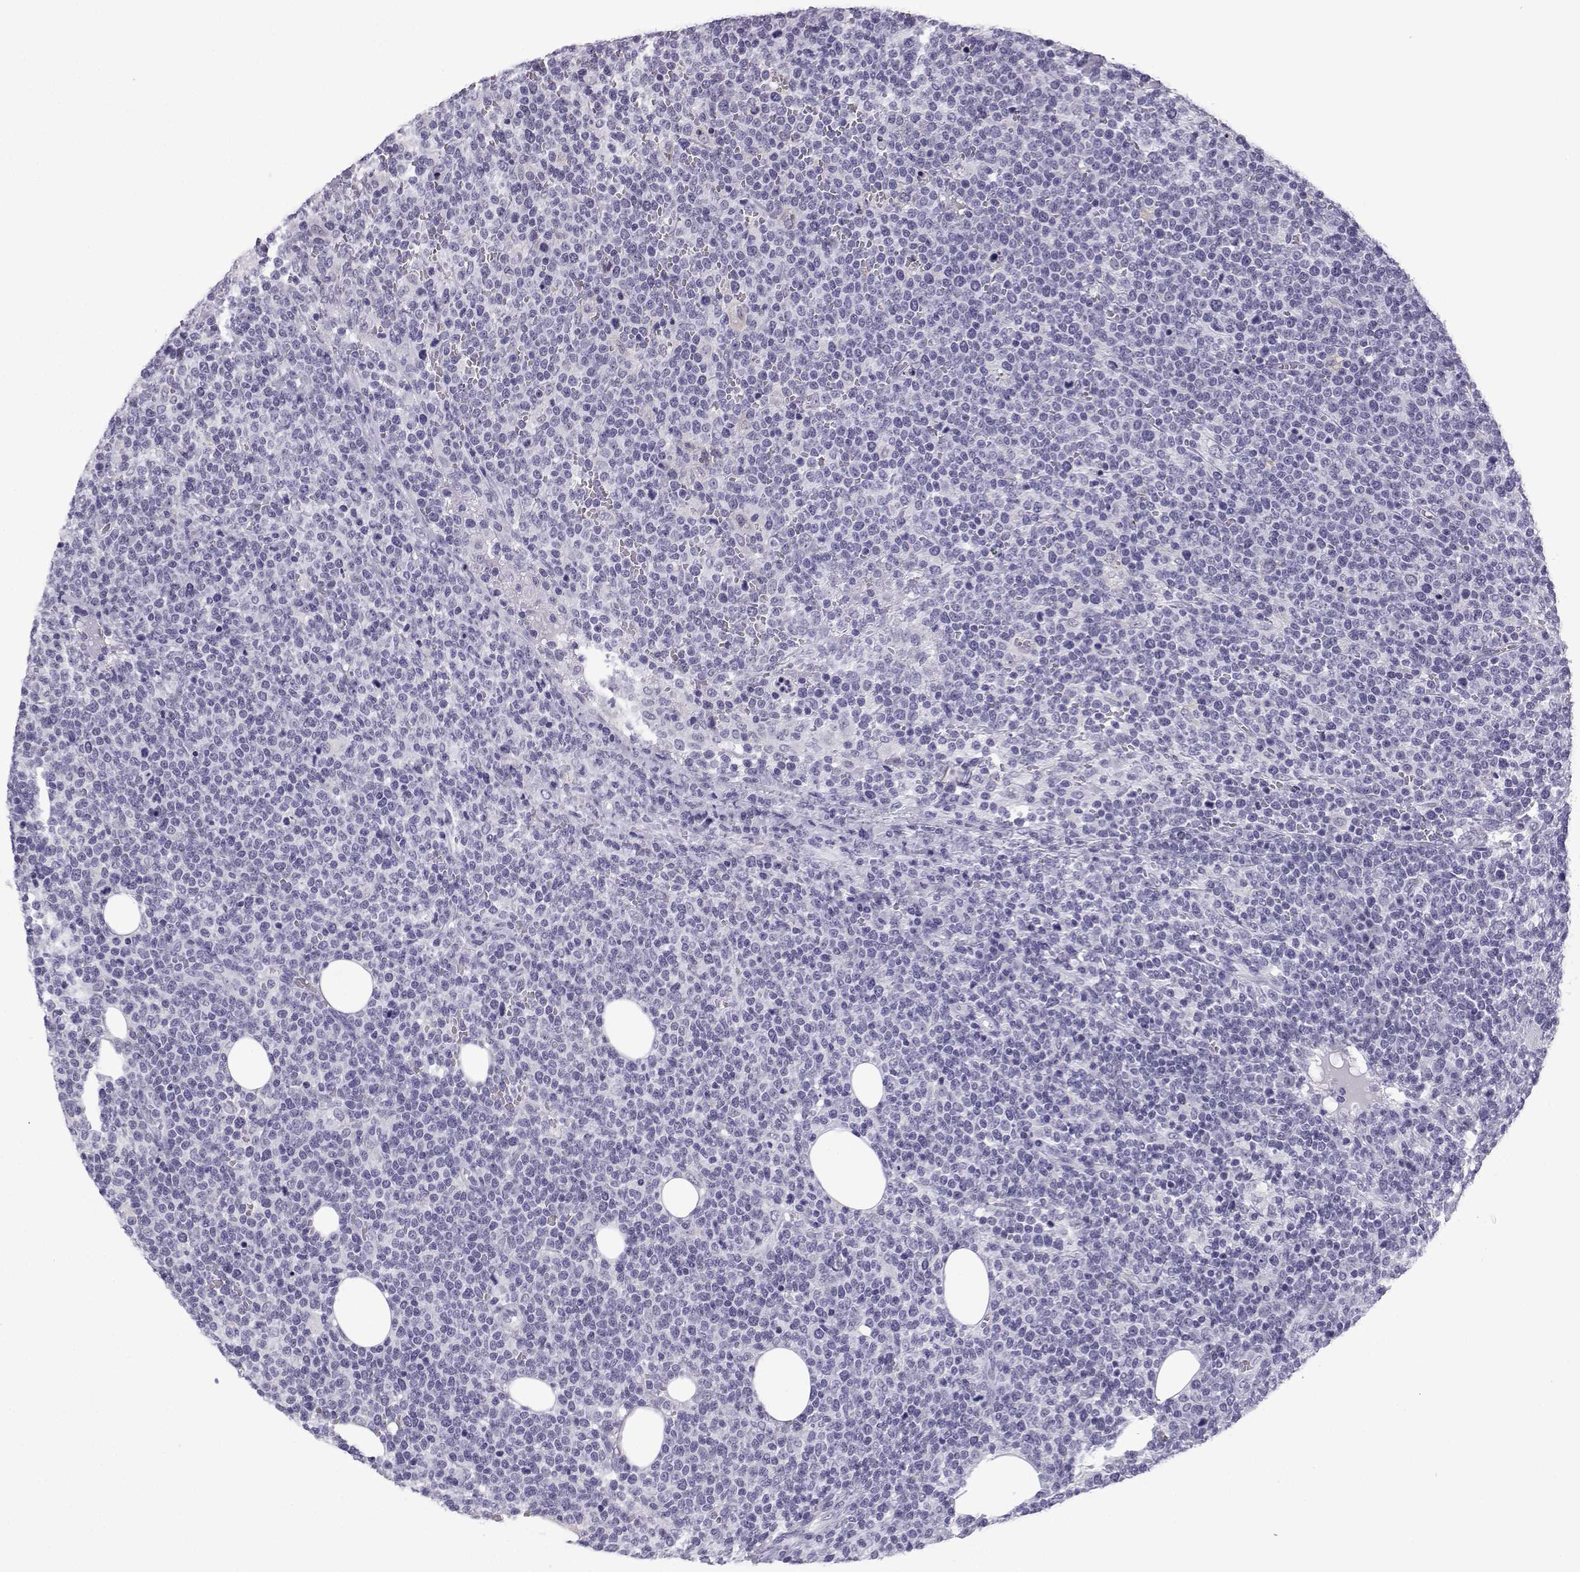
{"staining": {"intensity": "negative", "quantity": "none", "location": "none"}, "tissue": "lymphoma", "cell_type": "Tumor cells", "image_type": "cancer", "snomed": [{"axis": "morphology", "description": "Malignant lymphoma, non-Hodgkin's type, High grade"}, {"axis": "topography", "description": "Lymph node"}], "caption": "Malignant lymphoma, non-Hodgkin's type (high-grade) was stained to show a protein in brown. There is no significant staining in tumor cells. The staining was performed using DAB (3,3'-diaminobenzidine) to visualize the protein expression in brown, while the nuclei were stained in blue with hematoxylin (Magnification: 20x).", "gene": "MRGBP", "patient": {"sex": "male", "age": 61}}